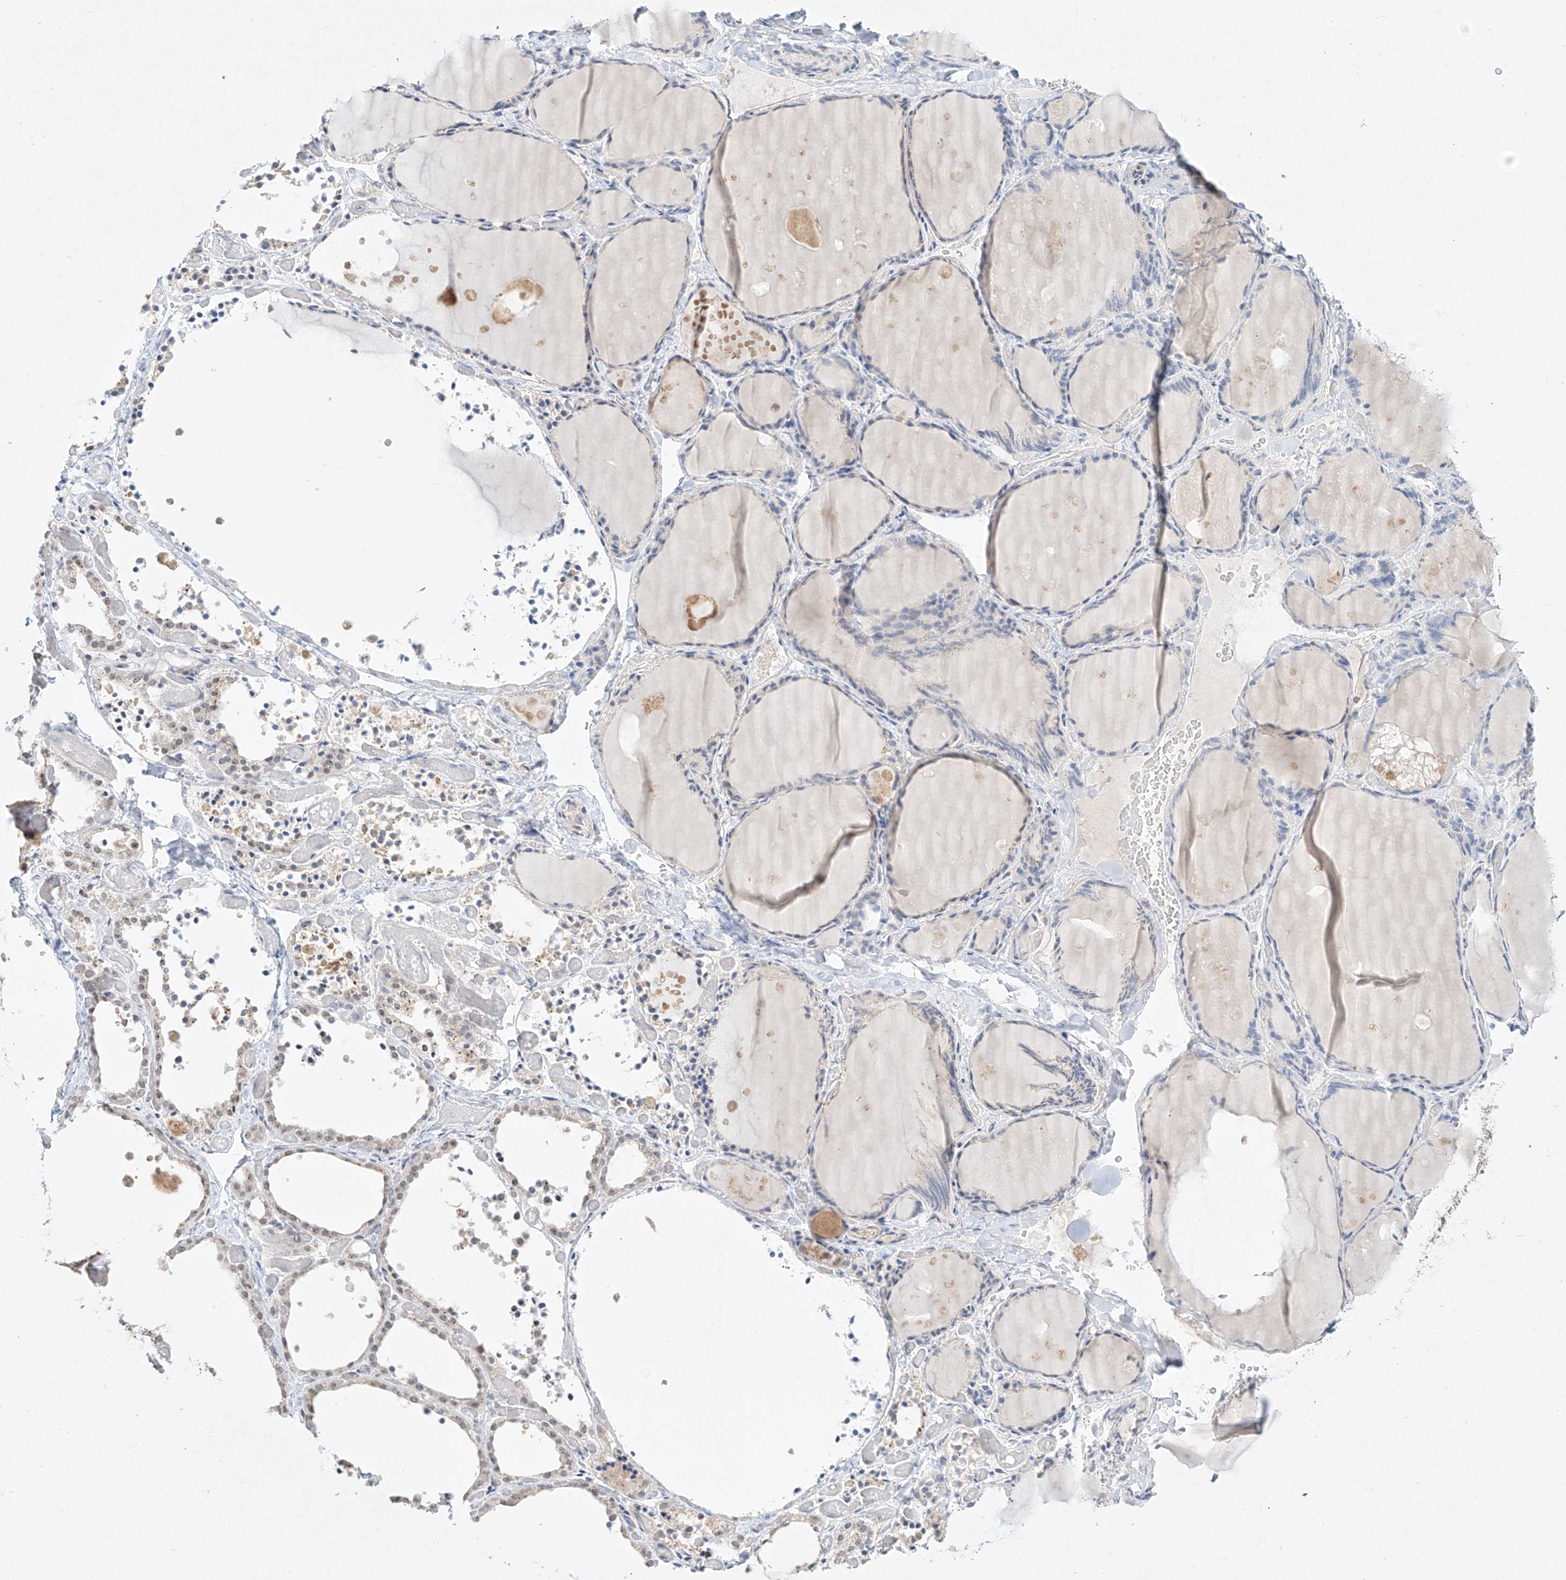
{"staining": {"intensity": "weak", "quantity": "<25%", "location": "cytoplasmic/membranous"}, "tissue": "thyroid gland", "cell_type": "Glandular cells", "image_type": "normal", "snomed": [{"axis": "morphology", "description": "Normal tissue, NOS"}, {"axis": "topography", "description": "Thyroid gland"}], "caption": "Immunohistochemistry of unremarkable thyroid gland exhibits no staining in glandular cells.", "gene": "TASP1", "patient": {"sex": "female", "age": 44}}